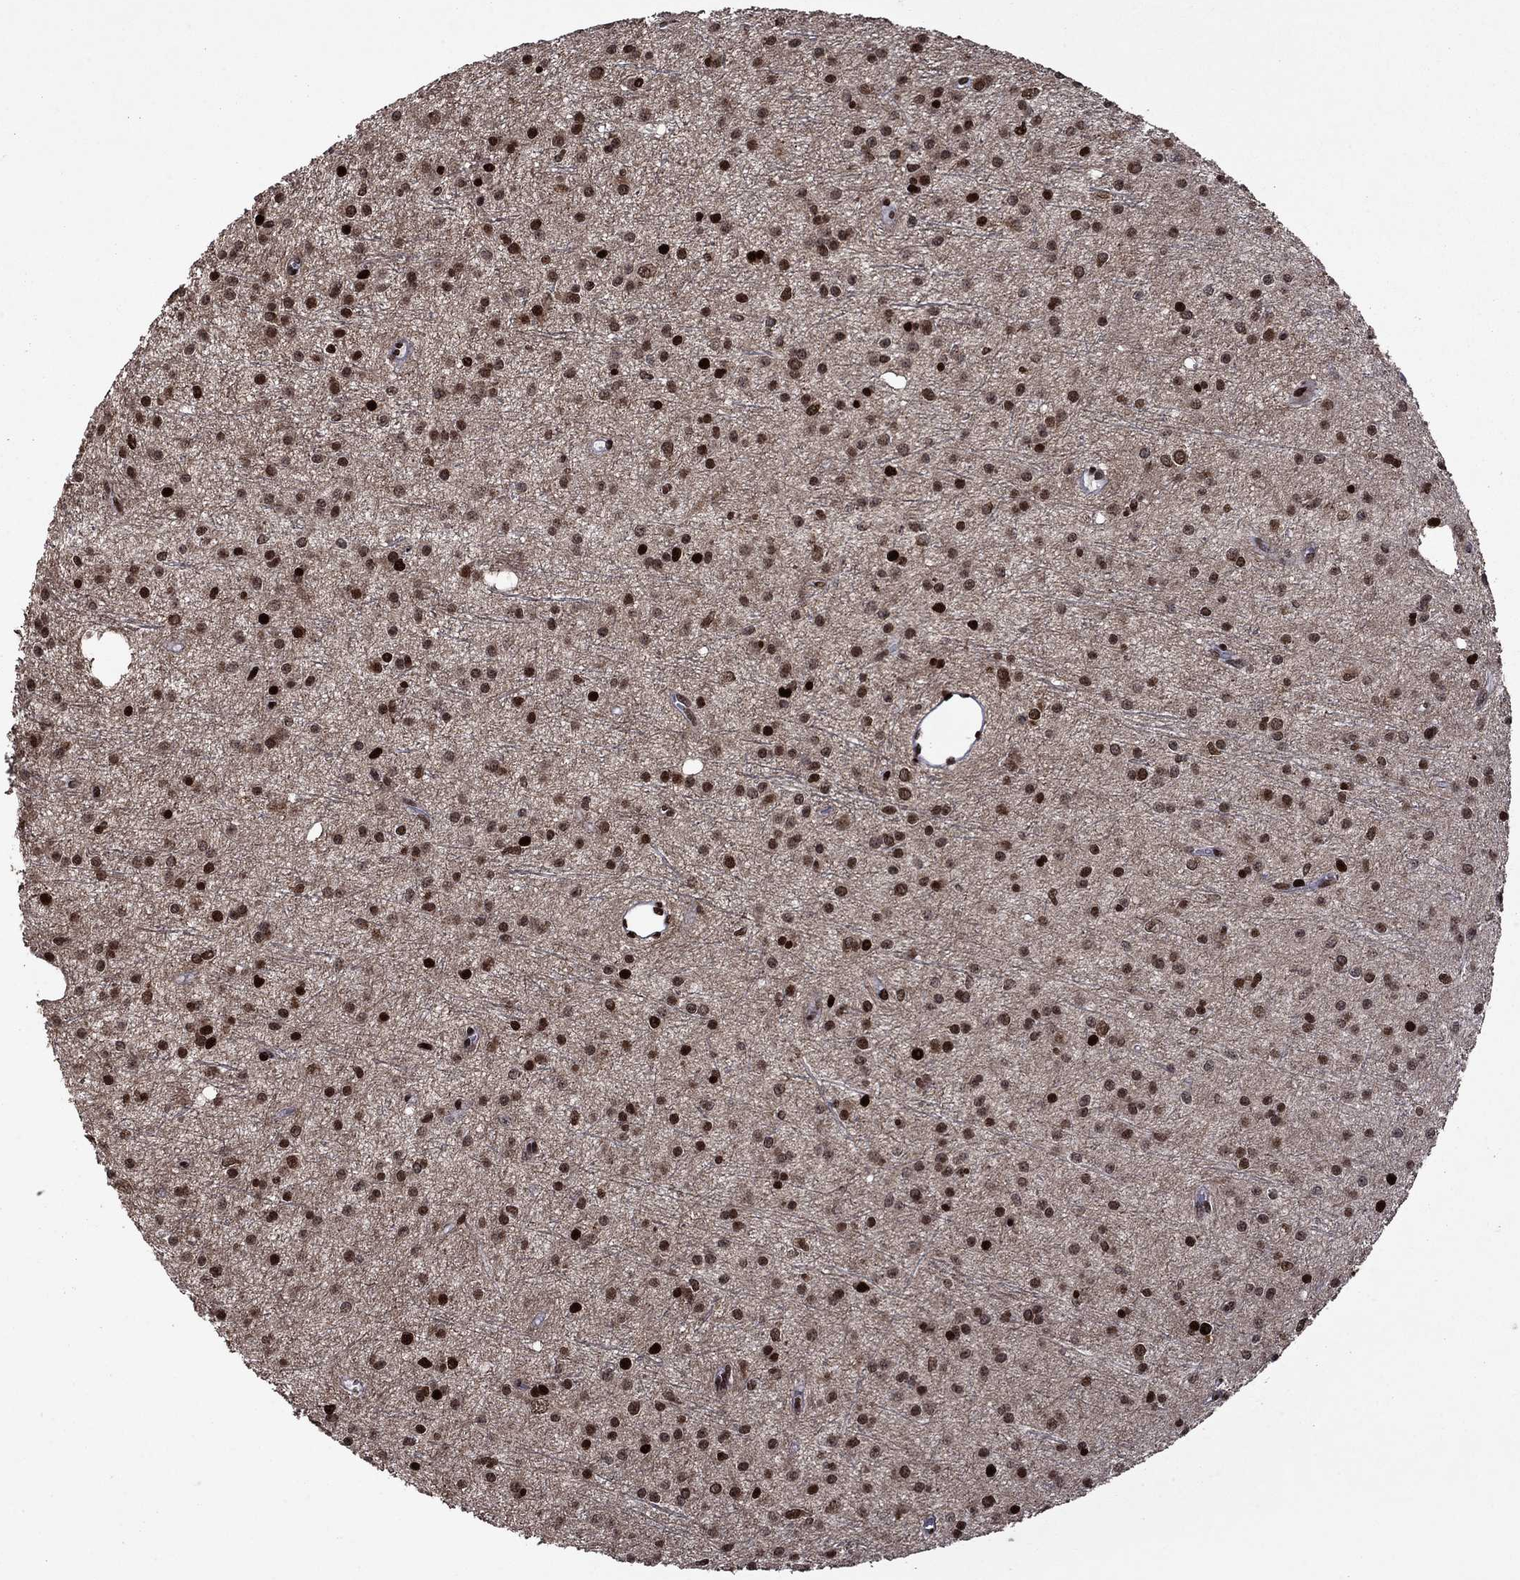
{"staining": {"intensity": "strong", "quantity": ">75%", "location": "nuclear"}, "tissue": "glioma", "cell_type": "Tumor cells", "image_type": "cancer", "snomed": [{"axis": "morphology", "description": "Glioma, malignant, Low grade"}, {"axis": "topography", "description": "Brain"}], "caption": "The micrograph shows staining of glioma, revealing strong nuclear protein expression (brown color) within tumor cells. (brown staining indicates protein expression, while blue staining denotes nuclei).", "gene": "LIMK1", "patient": {"sex": "male", "age": 27}}